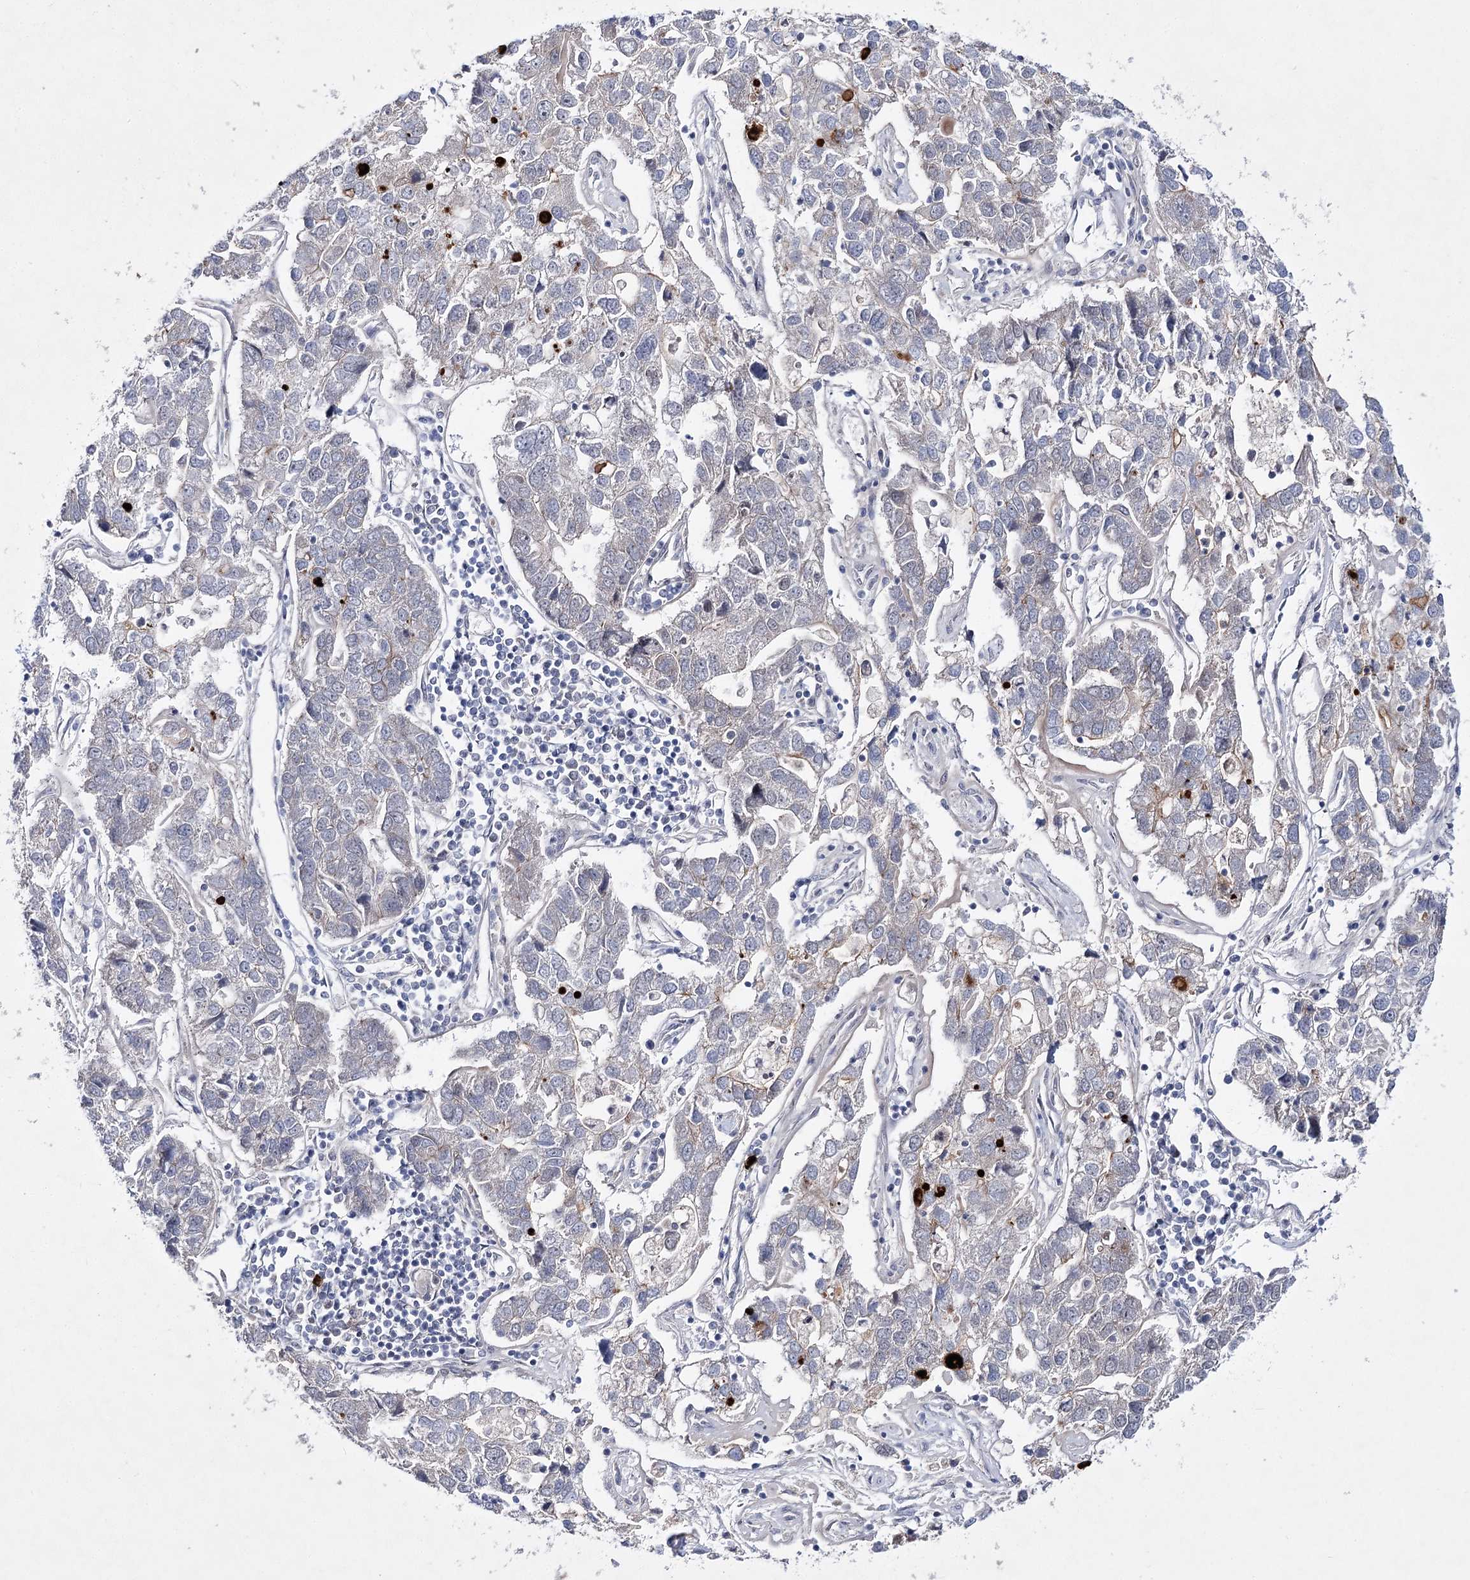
{"staining": {"intensity": "negative", "quantity": "none", "location": "none"}, "tissue": "pancreatic cancer", "cell_type": "Tumor cells", "image_type": "cancer", "snomed": [{"axis": "morphology", "description": "Adenocarcinoma, NOS"}, {"axis": "topography", "description": "Pancreas"}], "caption": "An IHC image of pancreatic cancer is shown. There is no staining in tumor cells of pancreatic cancer. (DAB (3,3'-diaminobenzidine) immunohistochemistry (IHC) visualized using brightfield microscopy, high magnification).", "gene": "ARHGAP32", "patient": {"sex": "female", "age": 61}}